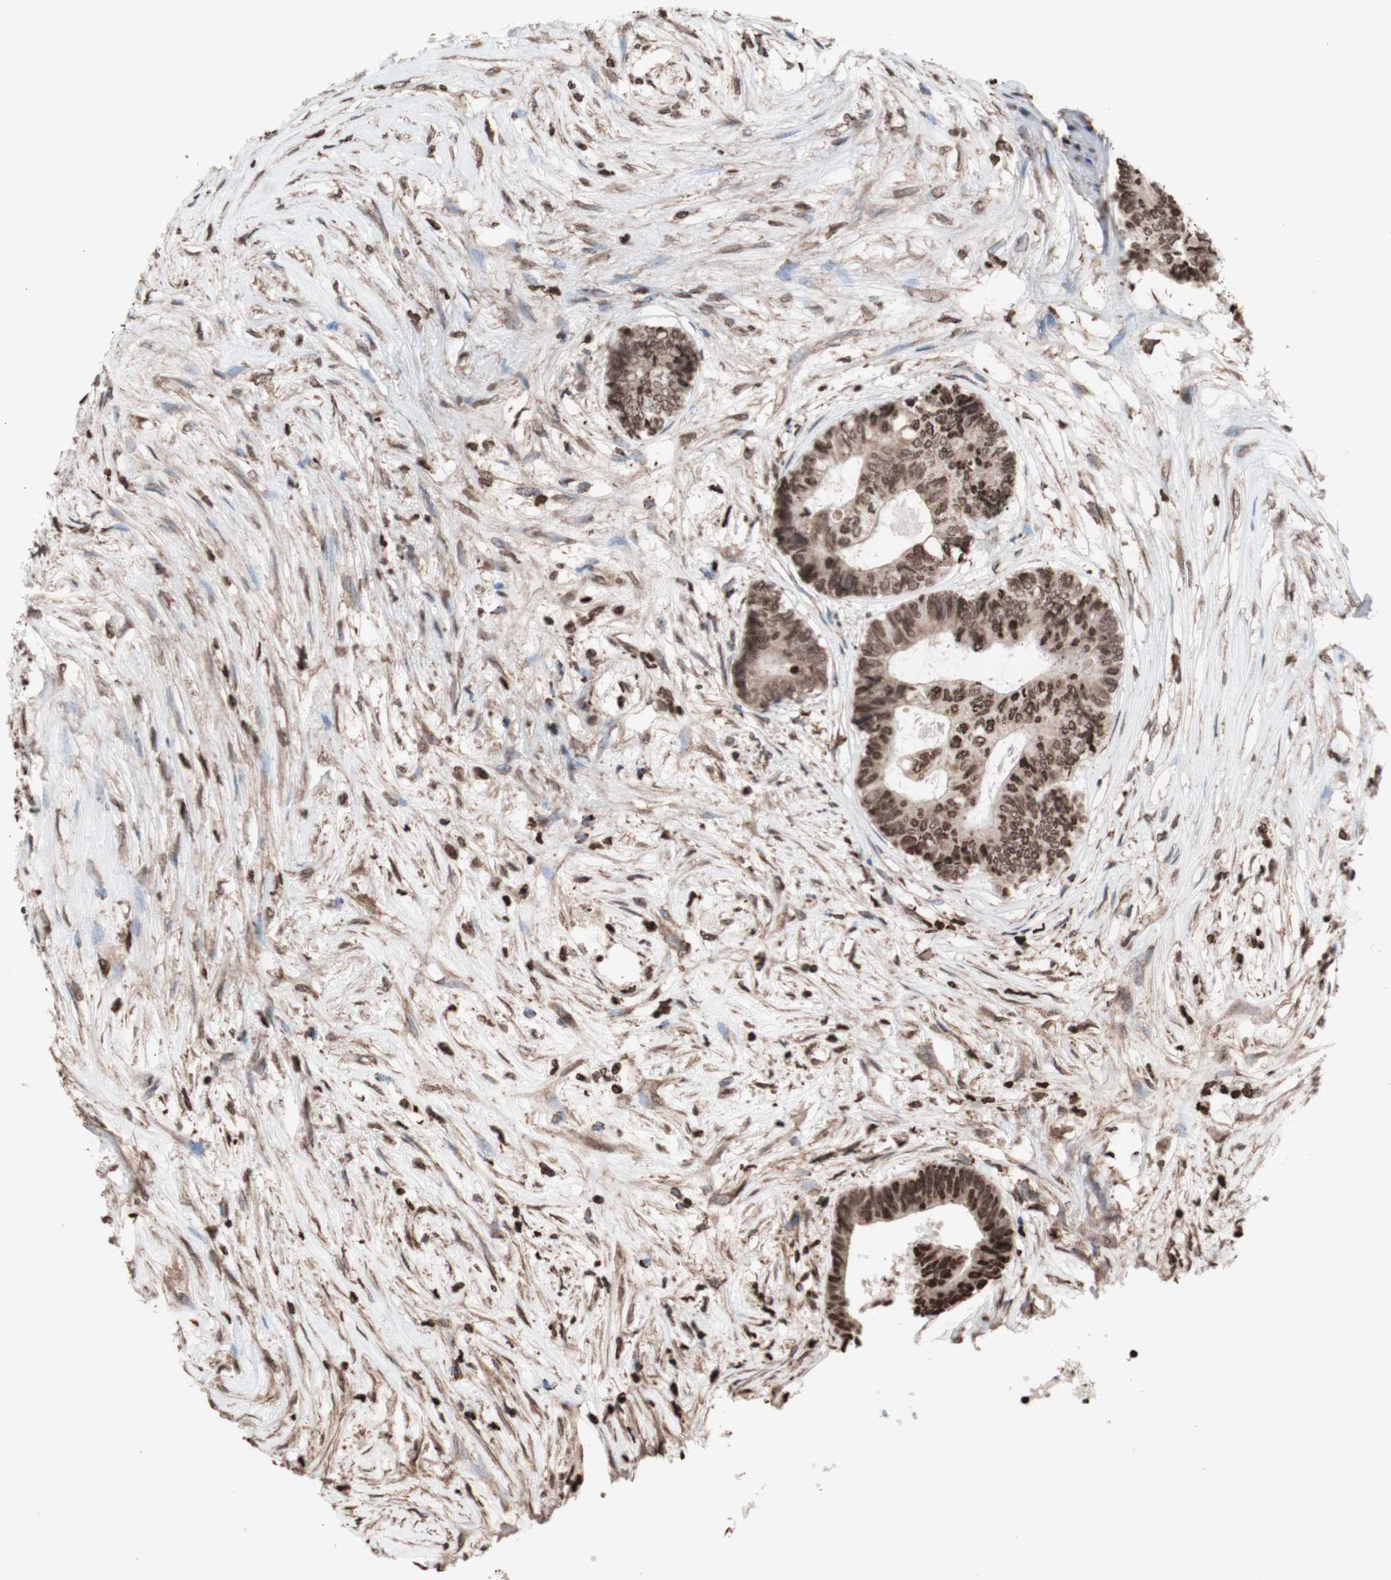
{"staining": {"intensity": "moderate", "quantity": ">75%", "location": "nuclear"}, "tissue": "colorectal cancer", "cell_type": "Tumor cells", "image_type": "cancer", "snomed": [{"axis": "morphology", "description": "Adenocarcinoma, NOS"}, {"axis": "topography", "description": "Rectum"}], "caption": "Protein expression analysis of human colorectal cancer (adenocarcinoma) reveals moderate nuclear positivity in about >75% of tumor cells.", "gene": "SNAI2", "patient": {"sex": "male", "age": 63}}